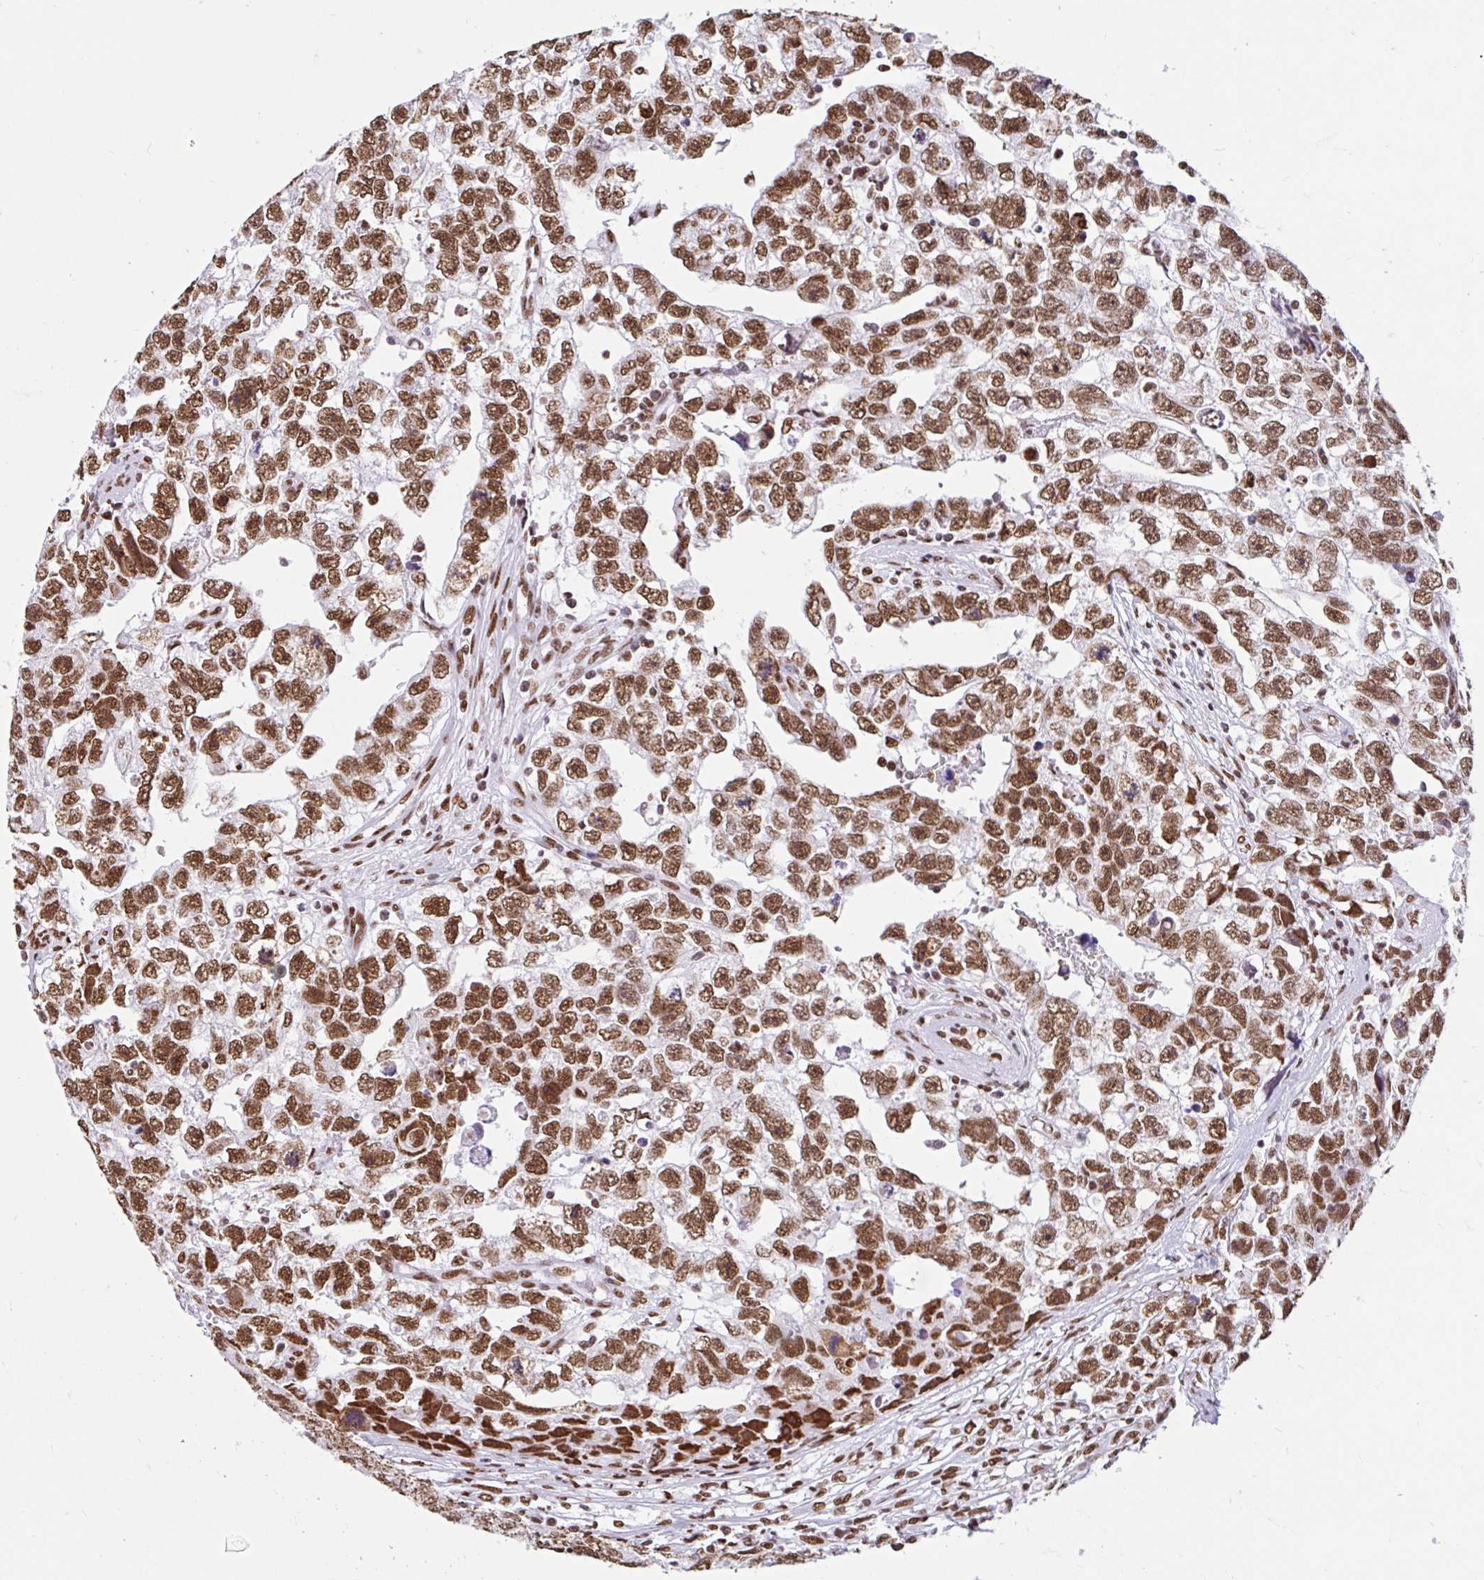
{"staining": {"intensity": "strong", "quantity": ">75%", "location": "nuclear"}, "tissue": "testis cancer", "cell_type": "Tumor cells", "image_type": "cancer", "snomed": [{"axis": "morphology", "description": "Carcinoma, Embryonal, NOS"}, {"axis": "topography", "description": "Testis"}], "caption": "DAB (3,3'-diaminobenzidine) immunohistochemical staining of testis embryonal carcinoma reveals strong nuclear protein expression in approximately >75% of tumor cells. (IHC, brightfield microscopy, high magnification).", "gene": "KHDRBS1", "patient": {"sex": "male", "age": 22}}